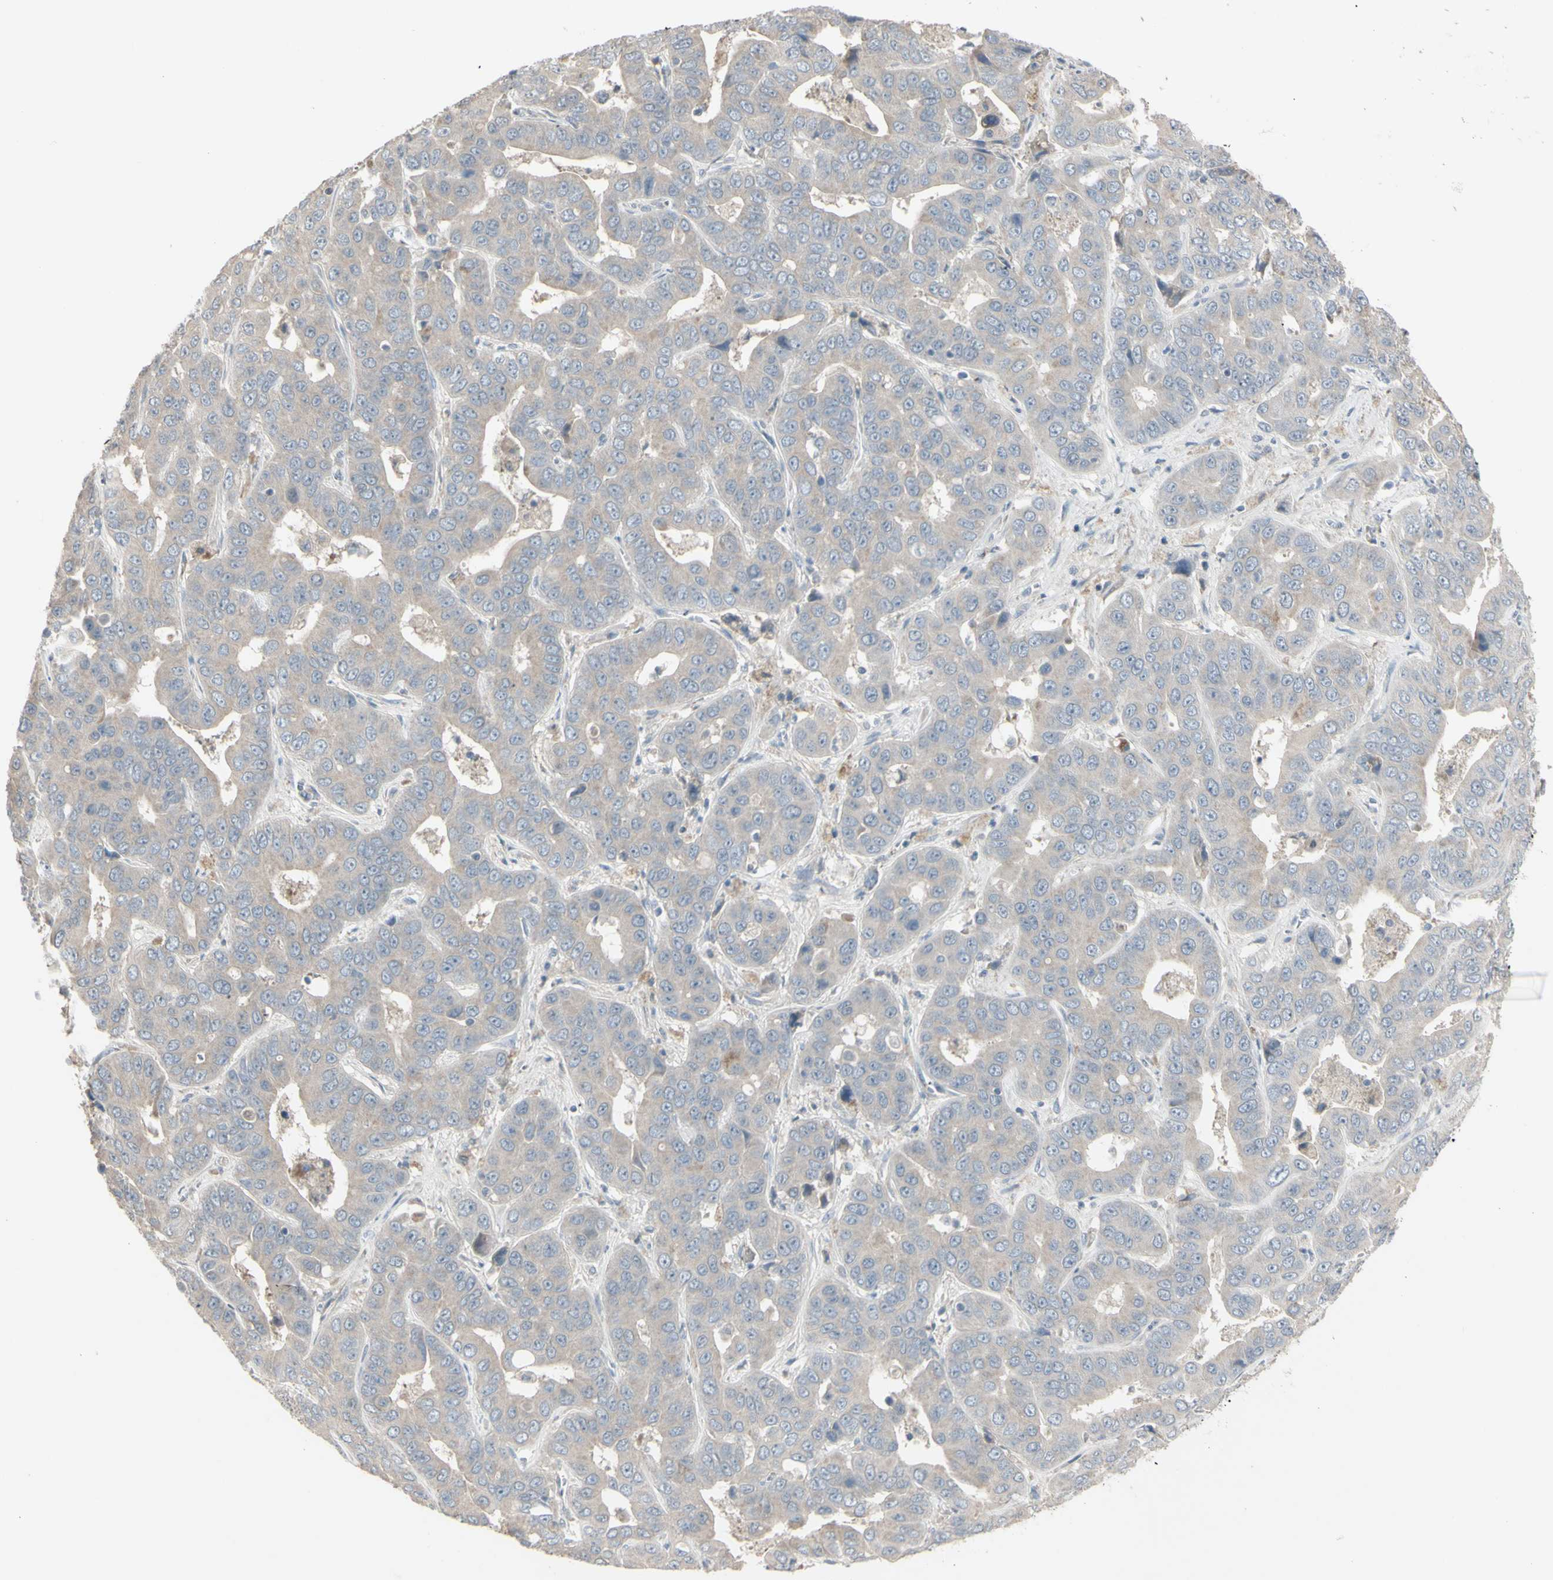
{"staining": {"intensity": "weak", "quantity": ">75%", "location": "cytoplasmic/membranous"}, "tissue": "liver cancer", "cell_type": "Tumor cells", "image_type": "cancer", "snomed": [{"axis": "morphology", "description": "Cholangiocarcinoma"}, {"axis": "topography", "description": "Liver"}], "caption": "Protein expression by immunohistochemistry shows weak cytoplasmic/membranous expression in approximately >75% of tumor cells in cholangiocarcinoma (liver).", "gene": "PIAS4", "patient": {"sex": "female", "age": 52}}